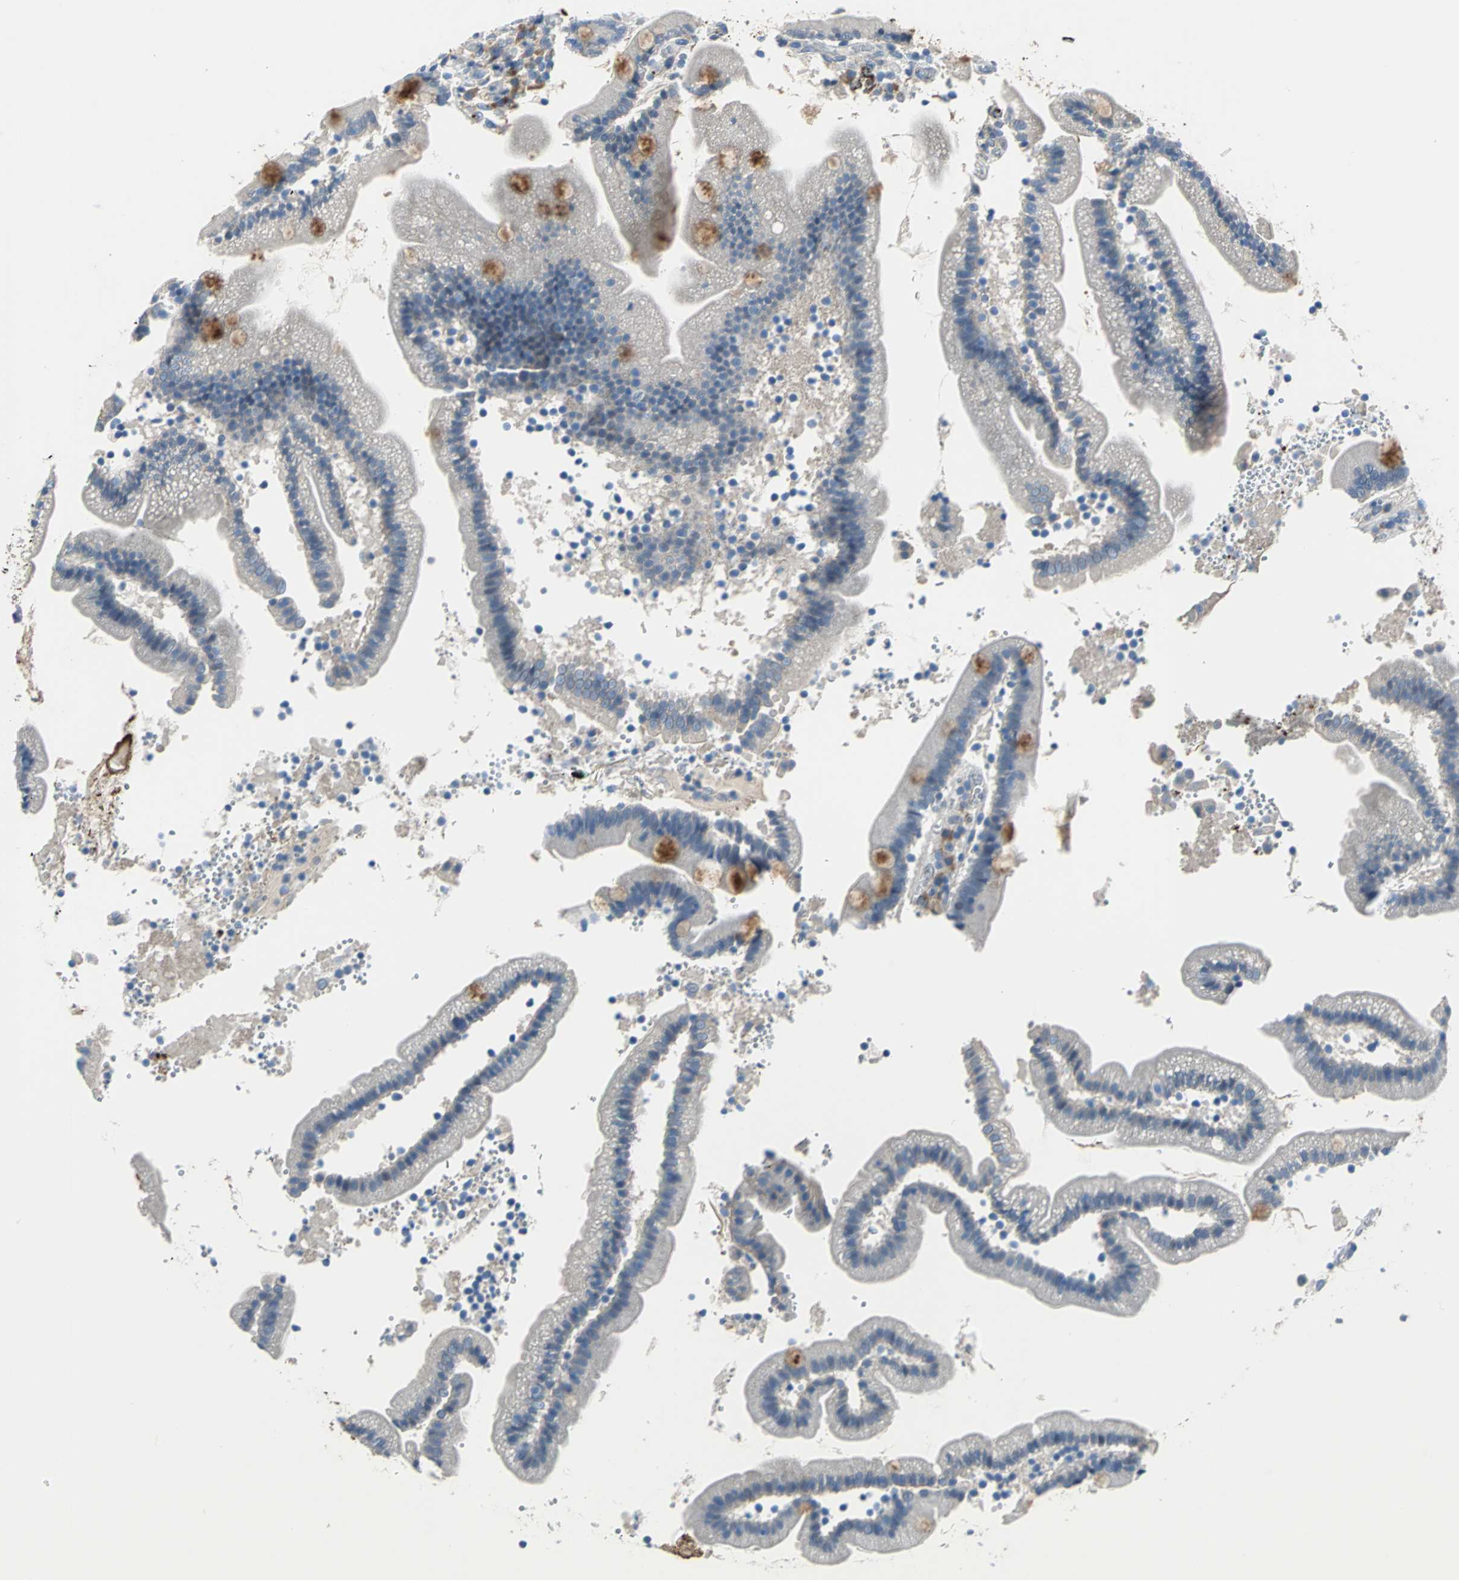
{"staining": {"intensity": "strong", "quantity": "<25%", "location": "cytoplasmic/membranous"}, "tissue": "duodenum", "cell_type": "Glandular cells", "image_type": "normal", "snomed": [{"axis": "morphology", "description": "Normal tissue, NOS"}, {"axis": "topography", "description": "Duodenum"}], "caption": "DAB (3,3'-diaminobenzidine) immunohistochemical staining of unremarkable human duodenum reveals strong cytoplasmic/membranous protein positivity in about <25% of glandular cells. Immunohistochemistry (ihc) stains the protein in brown and the nuclei are stained blue.", "gene": "SELP", "patient": {"sex": "male", "age": 66}}